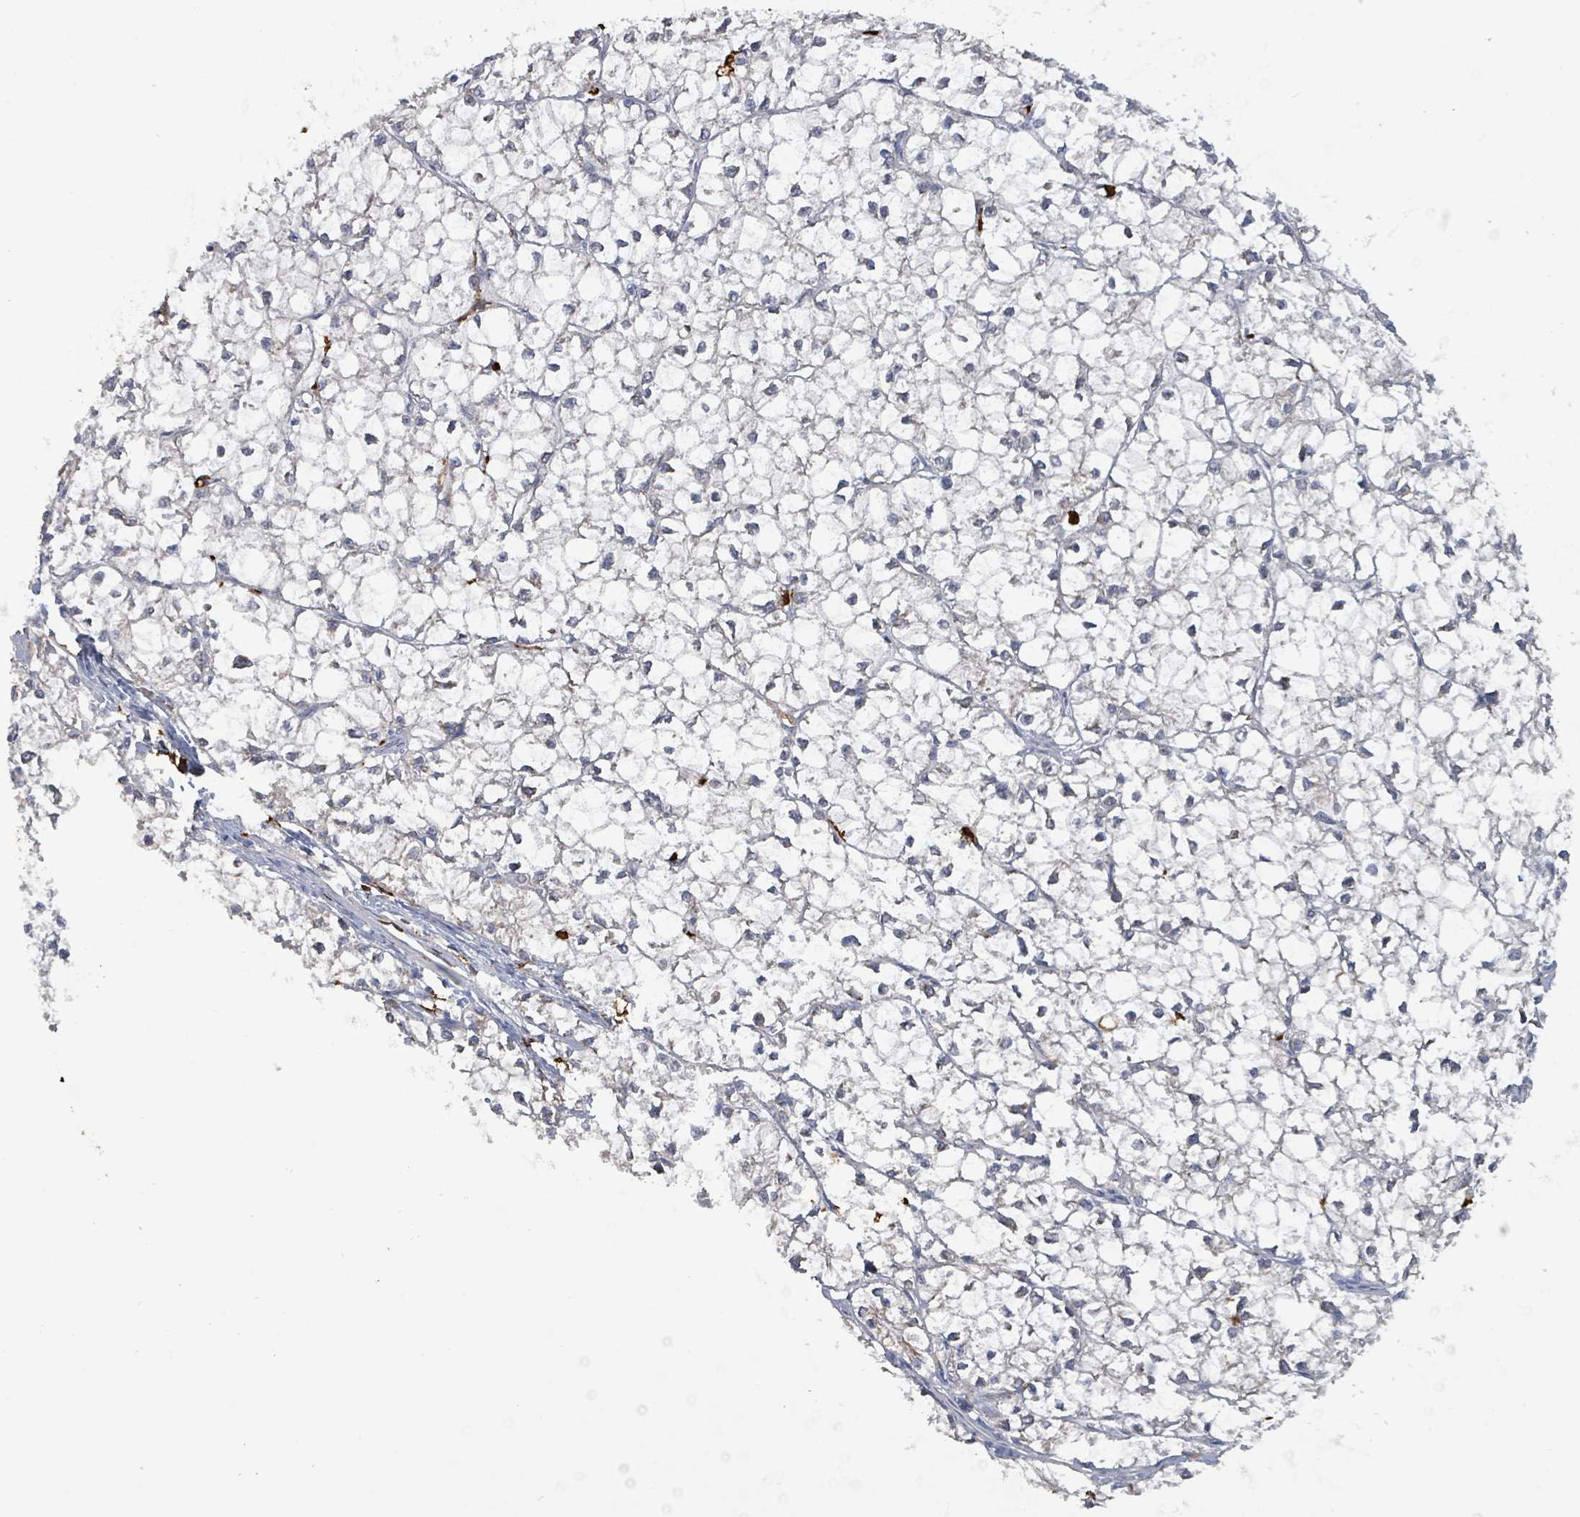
{"staining": {"intensity": "negative", "quantity": "none", "location": "none"}, "tissue": "liver cancer", "cell_type": "Tumor cells", "image_type": "cancer", "snomed": [{"axis": "morphology", "description": "Carcinoma, Hepatocellular, NOS"}, {"axis": "topography", "description": "Liver"}], "caption": "DAB (3,3'-diaminobenzidine) immunohistochemical staining of human liver cancer reveals no significant staining in tumor cells.", "gene": "FAM210A", "patient": {"sex": "female", "age": 43}}